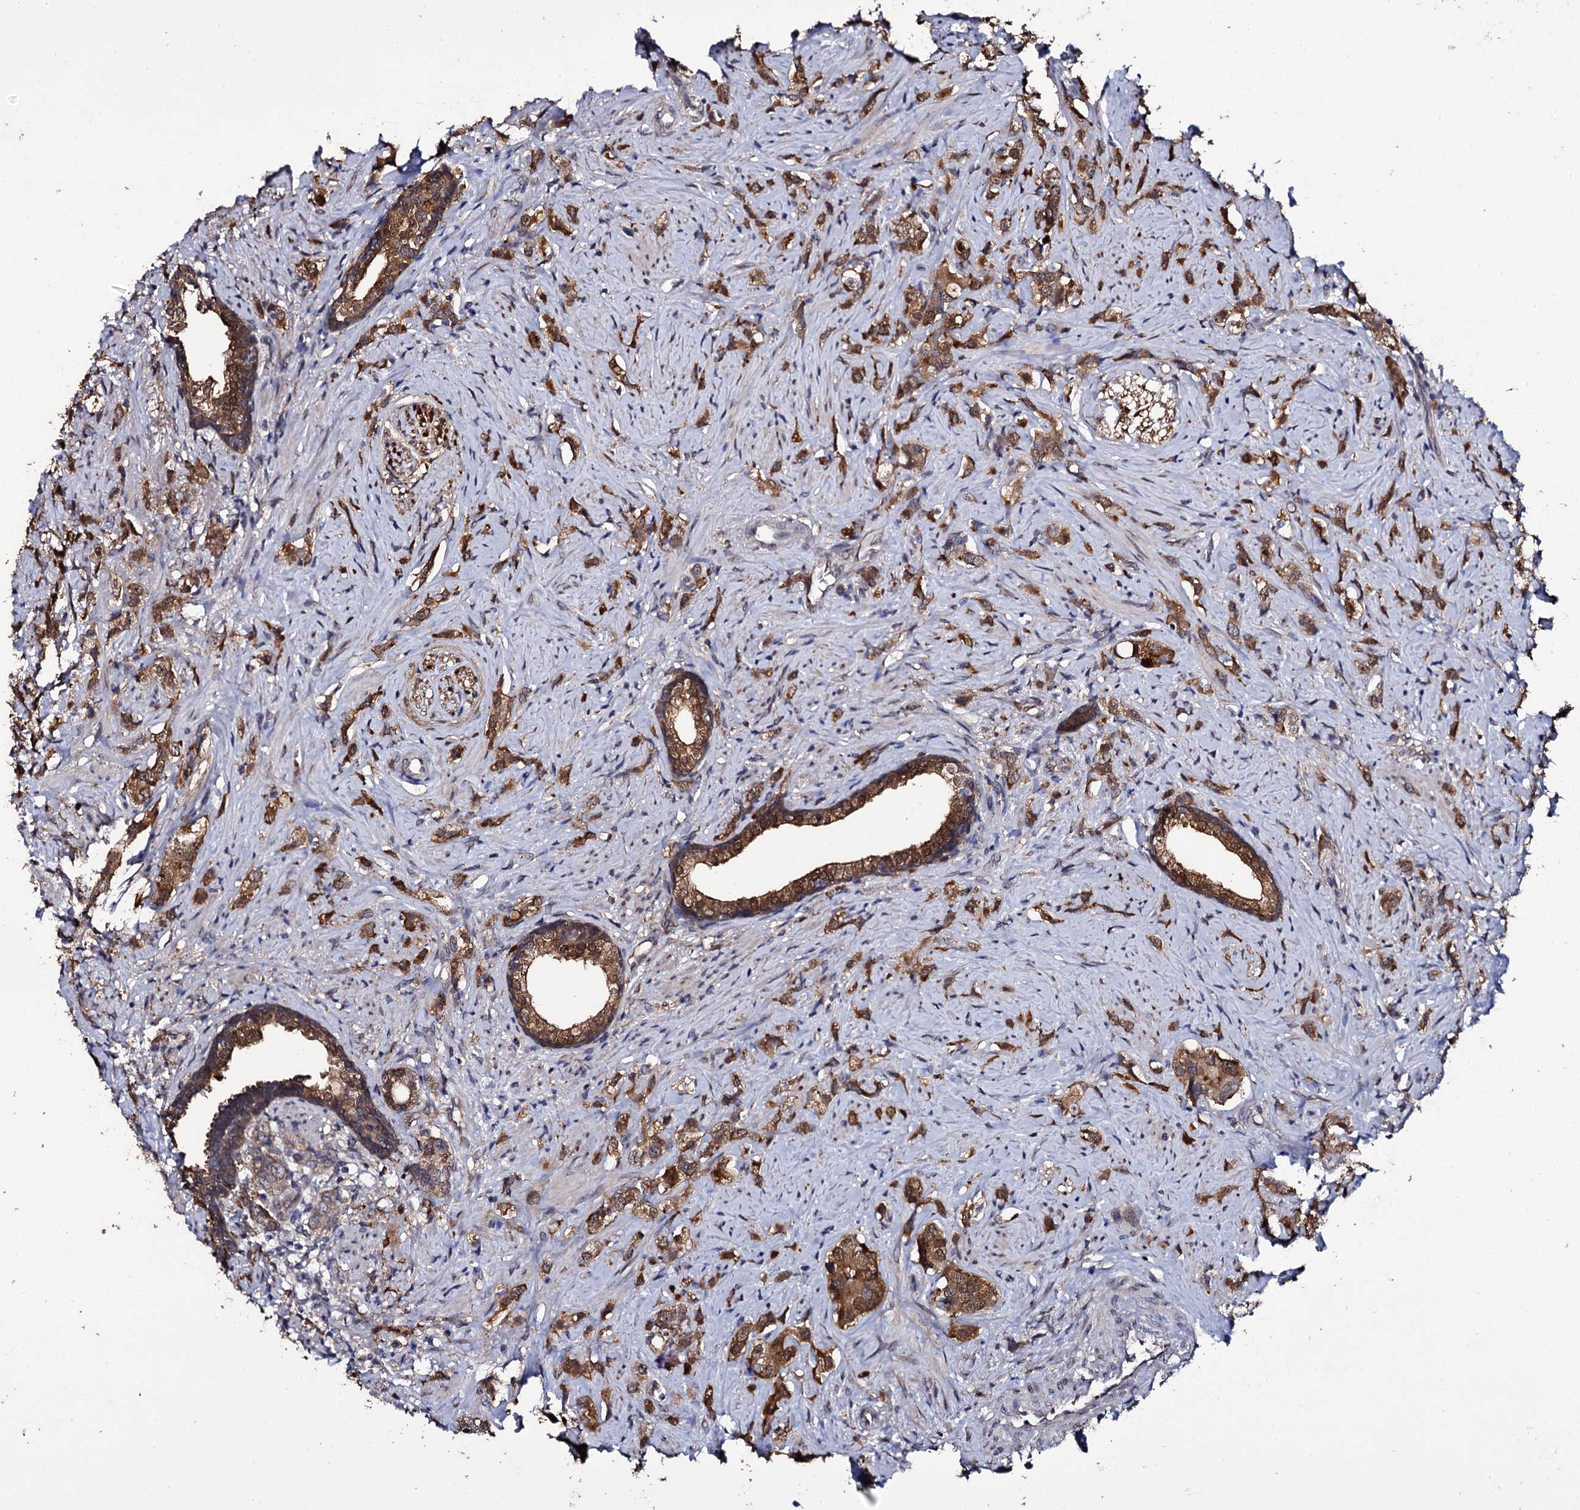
{"staining": {"intensity": "strong", "quantity": ">75%", "location": "cytoplasmic/membranous,nuclear"}, "tissue": "prostate cancer", "cell_type": "Tumor cells", "image_type": "cancer", "snomed": [{"axis": "morphology", "description": "Adenocarcinoma, High grade"}, {"axis": "topography", "description": "Prostate"}], "caption": "Immunohistochemistry image of human prostate cancer stained for a protein (brown), which displays high levels of strong cytoplasmic/membranous and nuclear expression in approximately >75% of tumor cells.", "gene": "CRYL1", "patient": {"sex": "male", "age": 63}}